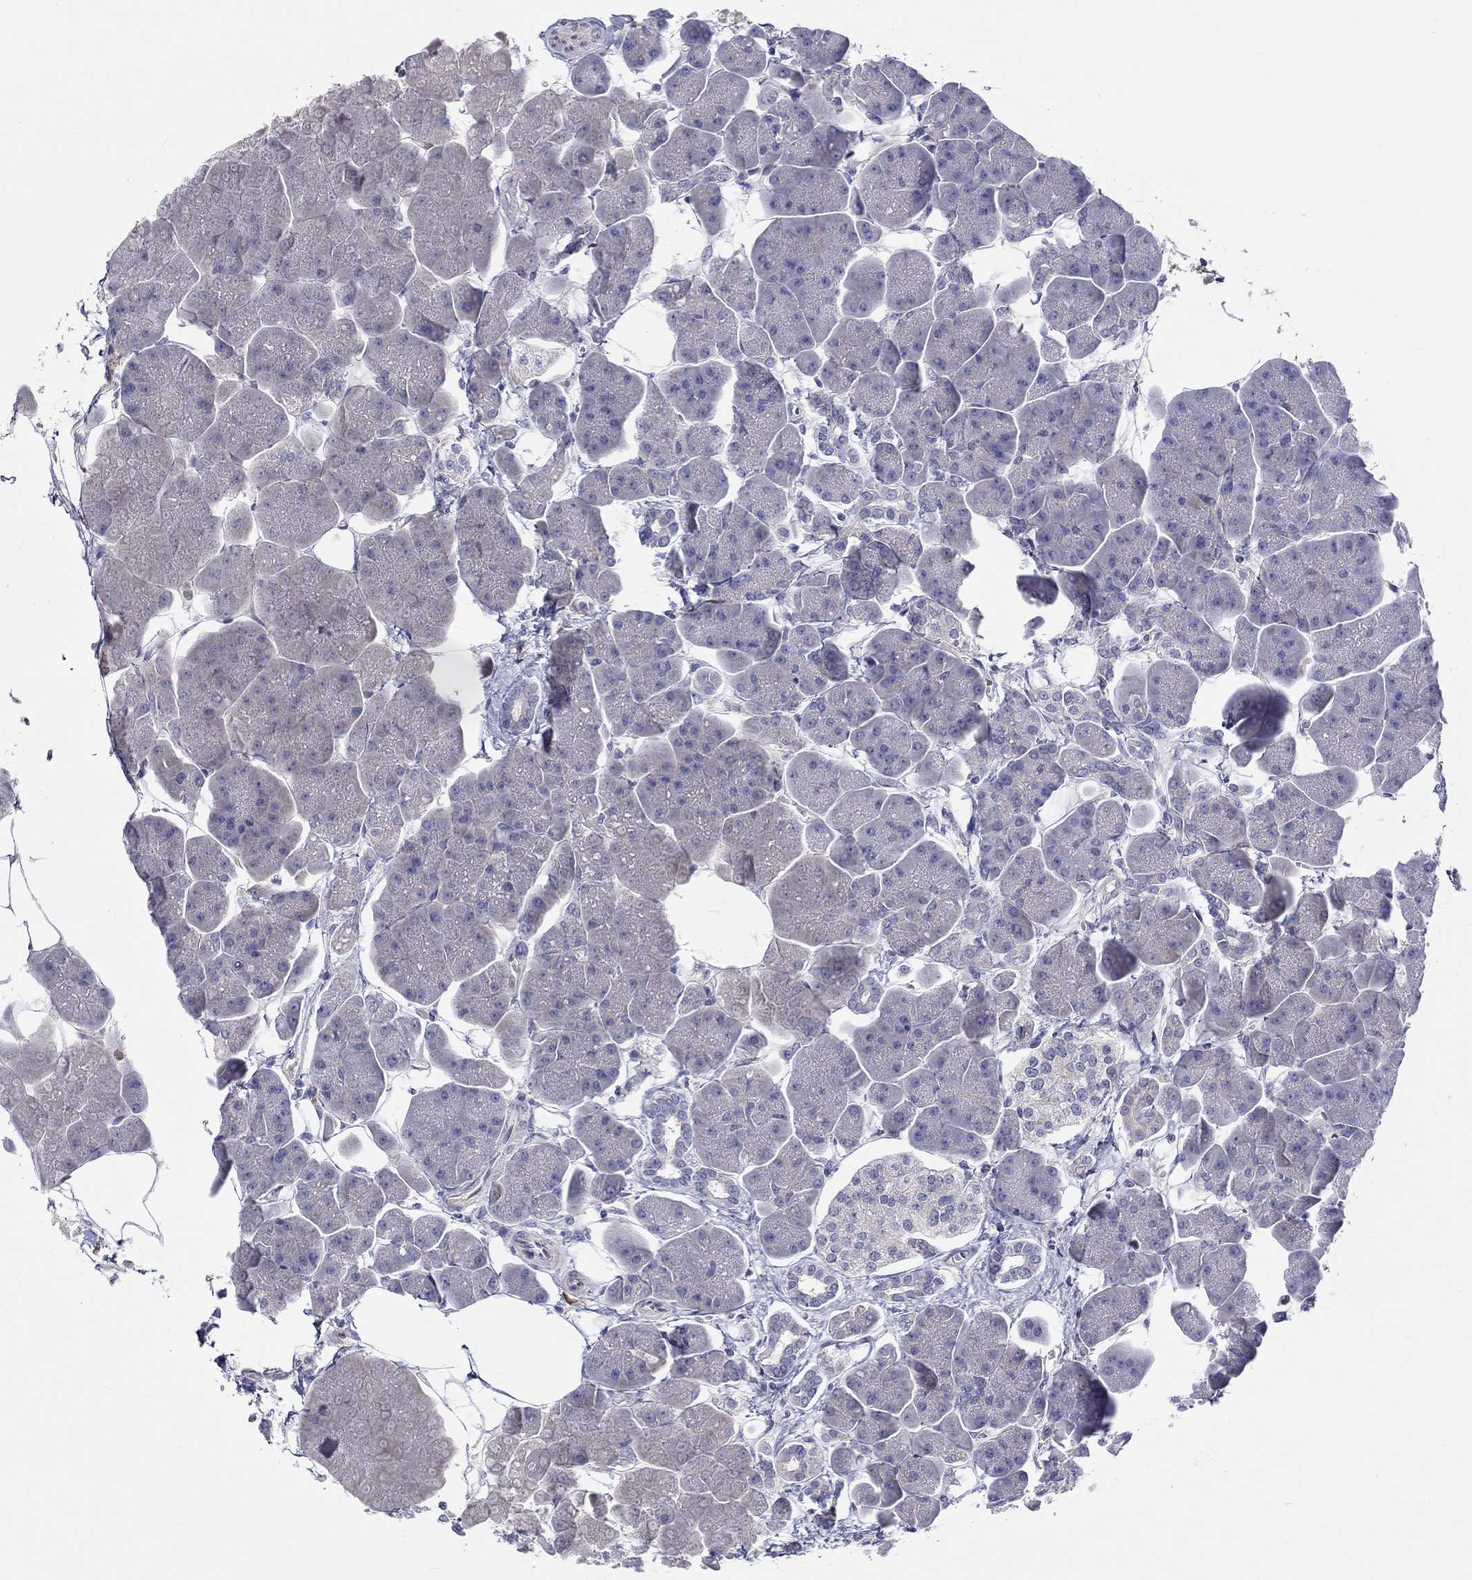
{"staining": {"intensity": "negative", "quantity": "none", "location": "none"}, "tissue": "pancreas", "cell_type": "Exocrine glandular cells", "image_type": "normal", "snomed": [{"axis": "morphology", "description": "Normal tissue, NOS"}, {"axis": "topography", "description": "Adipose tissue"}, {"axis": "topography", "description": "Pancreas"}, {"axis": "topography", "description": "Peripheral nerve tissue"}], "caption": "High power microscopy micrograph of an IHC image of benign pancreas, revealing no significant positivity in exocrine glandular cells.", "gene": "ABCG4", "patient": {"sex": "female", "age": 58}}